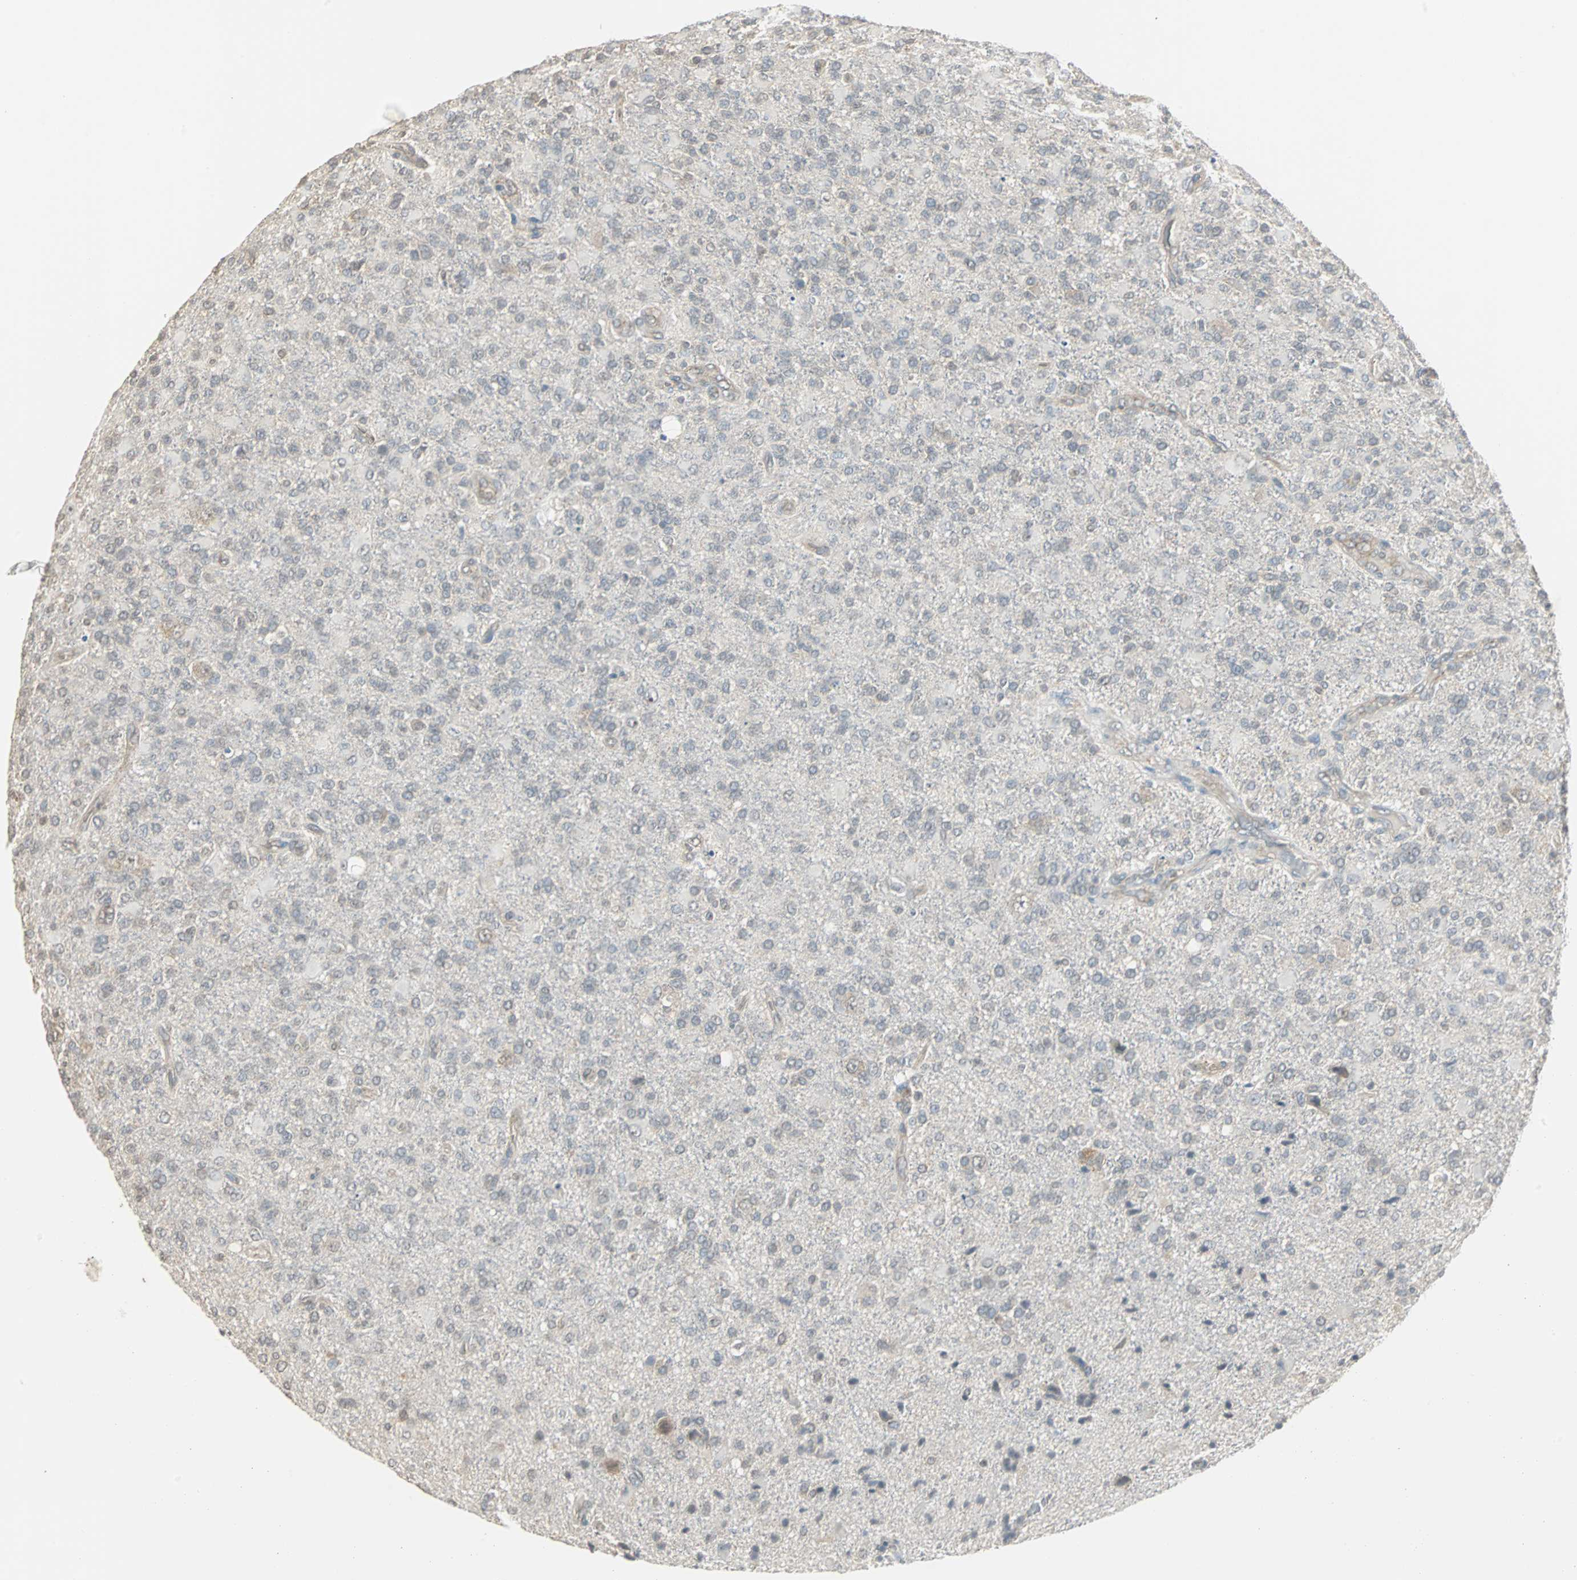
{"staining": {"intensity": "weak", "quantity": "<25%", "location": "cytoplasmic/membranous"}, "tissue": "glioma", "cell_type": "Tumor cells", "image_type": "cancer", "snomed": [{"axis": "morphology", "description": "Glioma, malignant, High grade"}, {"axis": "topography", "description": "Brain"}], "caption": "IHC of glioma shows no positivity in tumor cells.", "gene": "CMC2", "patient": {"sex": "male", "age": 71}}